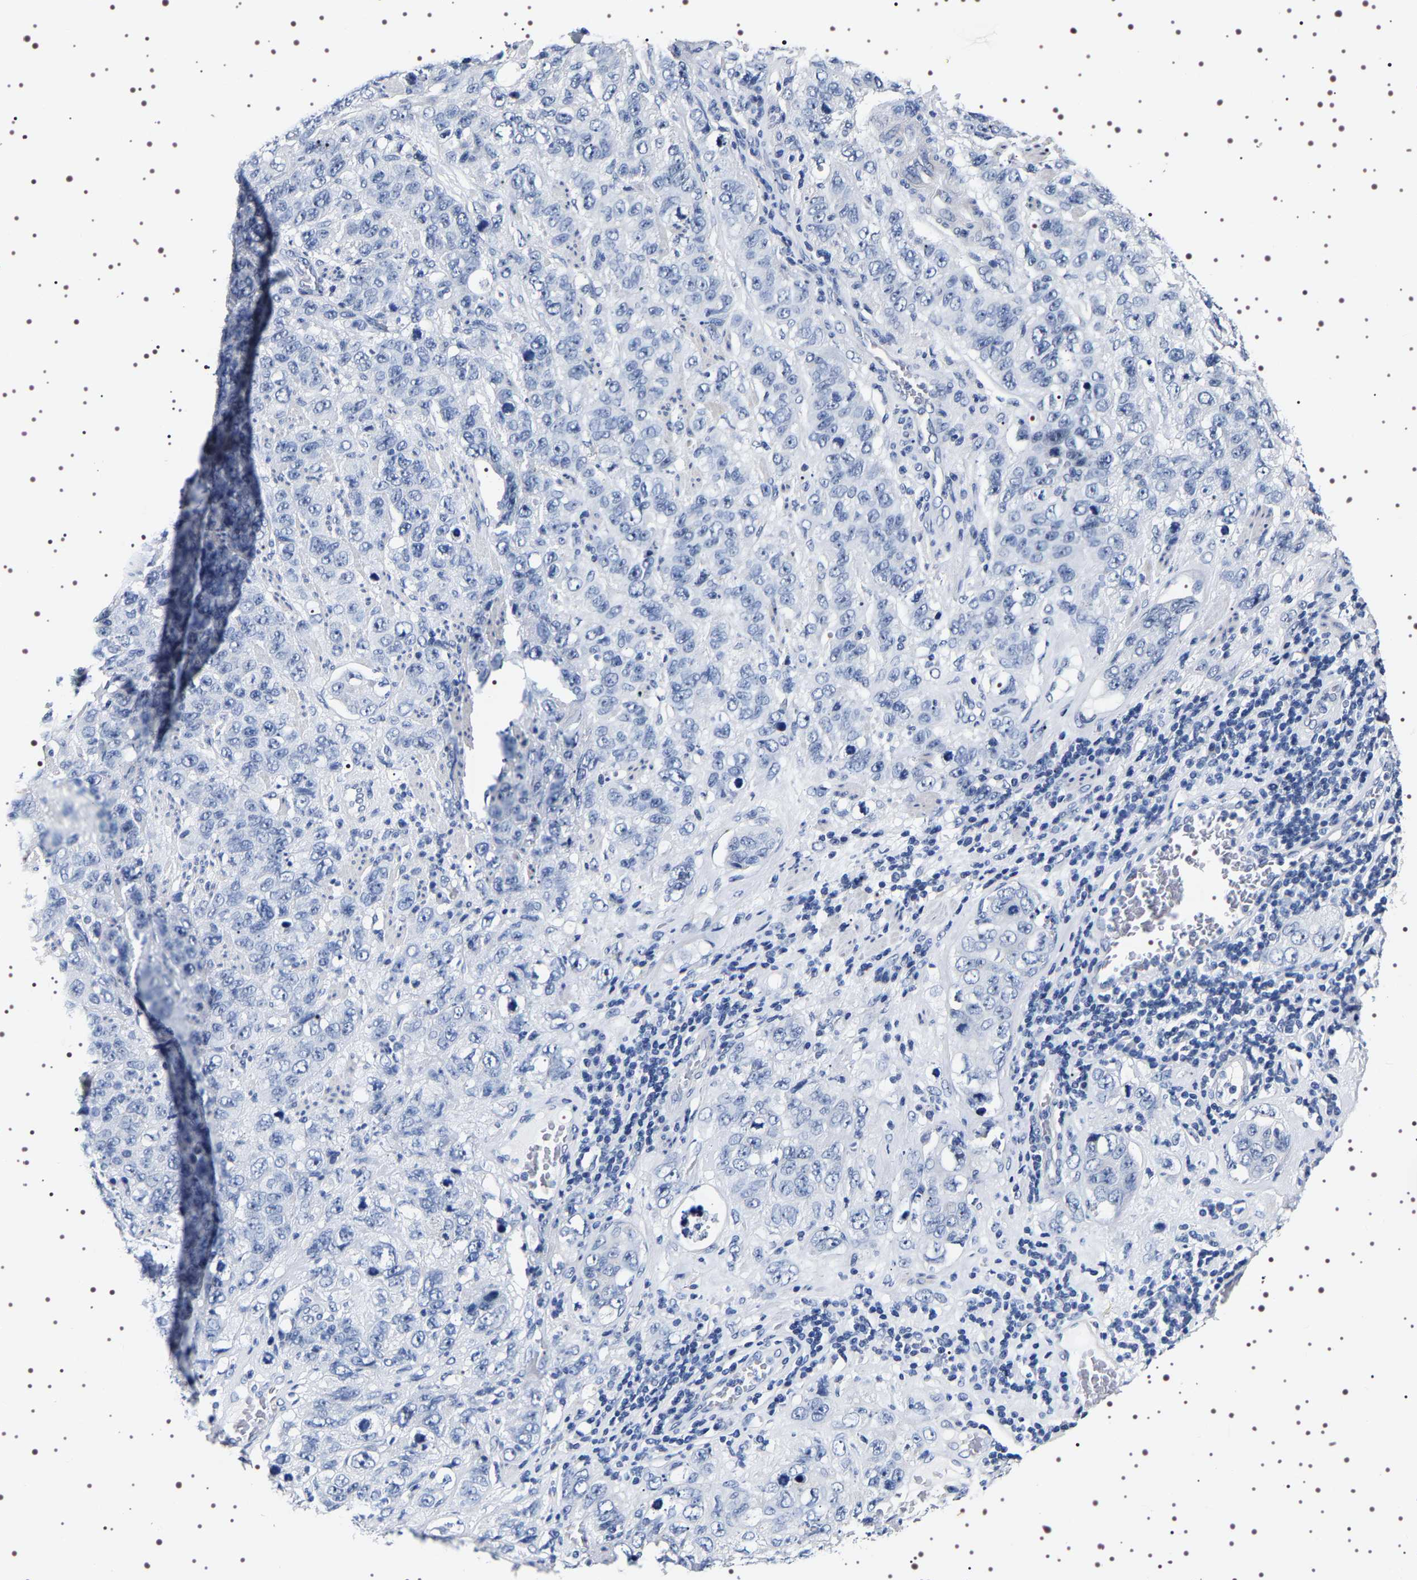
{"staining": {"intensity": "negative", "quantity": "none", "location": "none"}, "tissue": "stomach cancer", "cell_type": "Tumor cells", "image_type": "cancer", "snomed": [{"axis": "morphology", "description": "Adenocarcinoma, NOS"}, {"axis": "topography", "description": "Stomach"}], "caption": "Immunohistochemistry (IHC) of human stomach adenocarcinoma displays no staining in tumor cells.", "gene": "UBQLN3", "patient": {"sex": "male", "age": 48}}